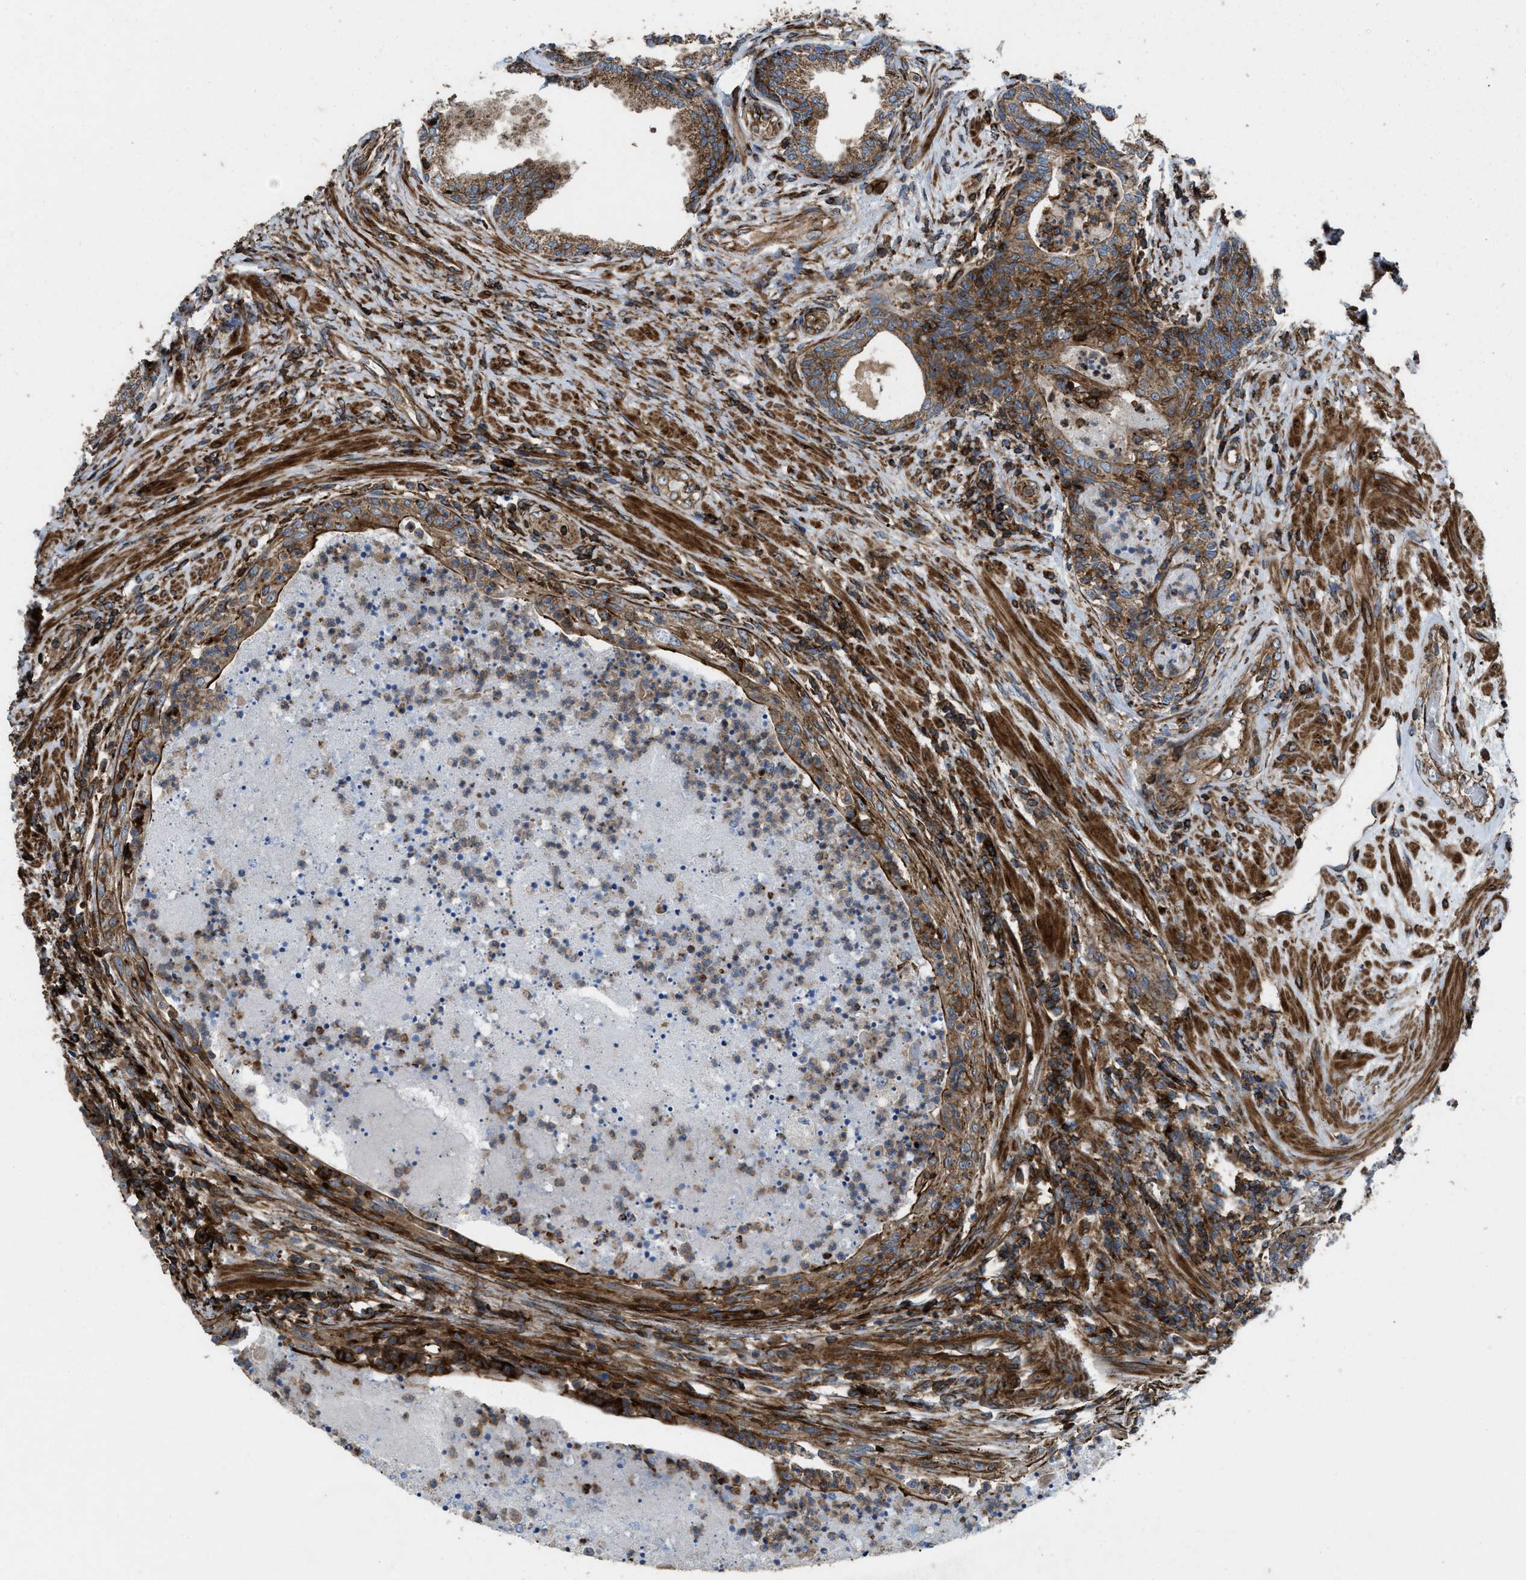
{"staining": {"intensity": "strong", "quantity": ">75%", "location": "cytoplasmic/membranous"}, "tissue": "prostate", "cell_type": "Glandular cells", "image_type": "normal", "snomed": [{"axis": "morphology", "description": "Normal tissue, NOS"}, {"axis": "topography", "description": "Prostate"}], "caption": "Prostate stained with IHC demonstrates strong cytoplasmic/membranous expression in about >75% of glandular cells. (DAB = brown stain, brightfield microscopy at high magnification).", "gene": "EGLN1", "patient": {"sex": "male", "age": 76}}